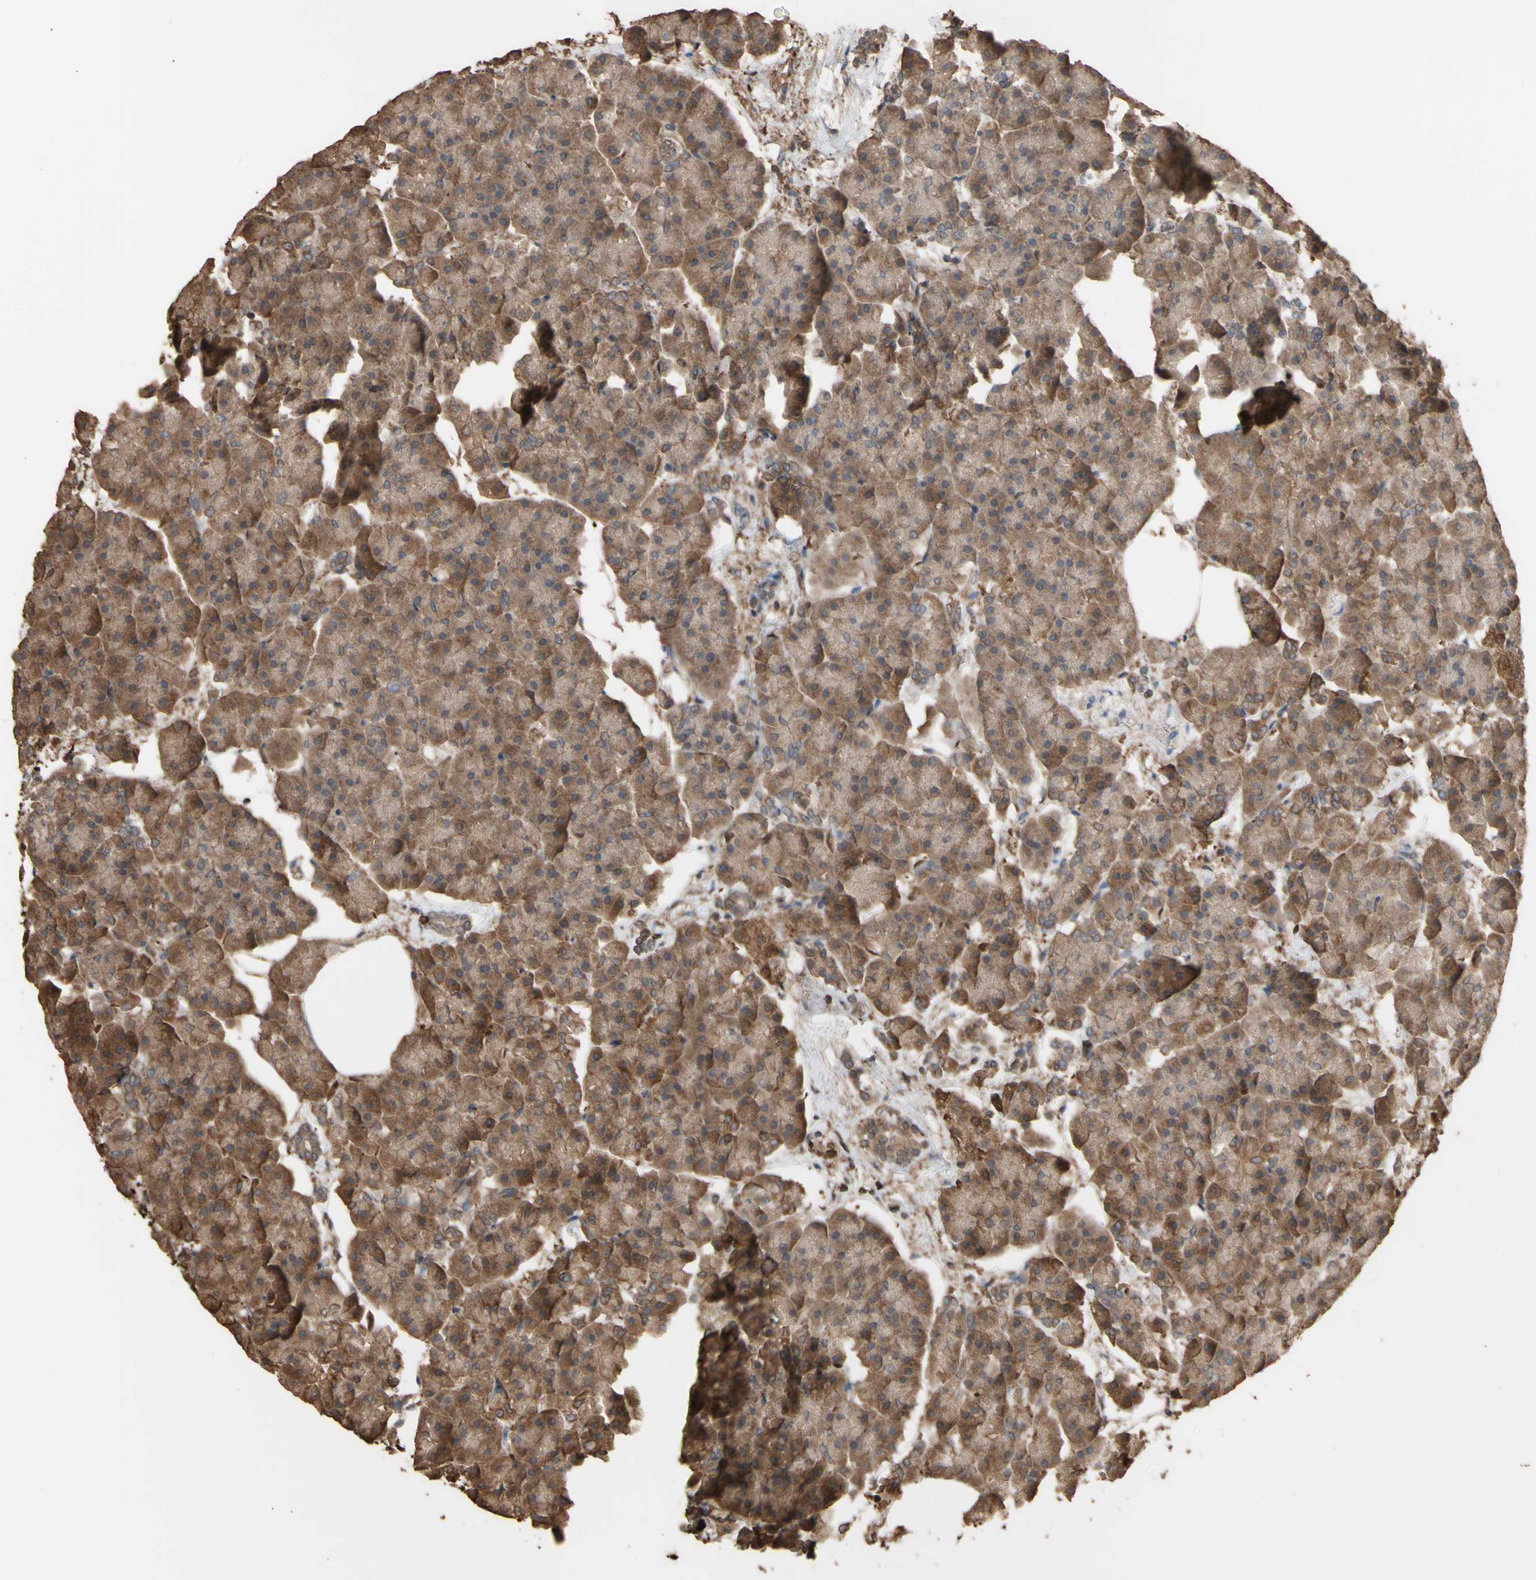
{"staining": {"intensity": "moderate", "quantity": ">75%", "location": "cytoplasmic/membranous"}, "tissue": "pancreas", "cell_type": "Exocrine glandular cells", "image_type": "normal", "snomed": [{"axis": "morphology", "description": "Normal tissue, NOS"}, {"axis": "topography", "description": "Pancreas"}], "caption": "Immunohistochemistry (IHC) image of benign pancreas stained for a protein (brown), which exhibits medium levels of moderate cytoplasmic/membranous positivity in approximately >75% of exocrine glandular cells.", "gene": "ALDH9A1", "patient": {"sex": "female", "age": 70}}